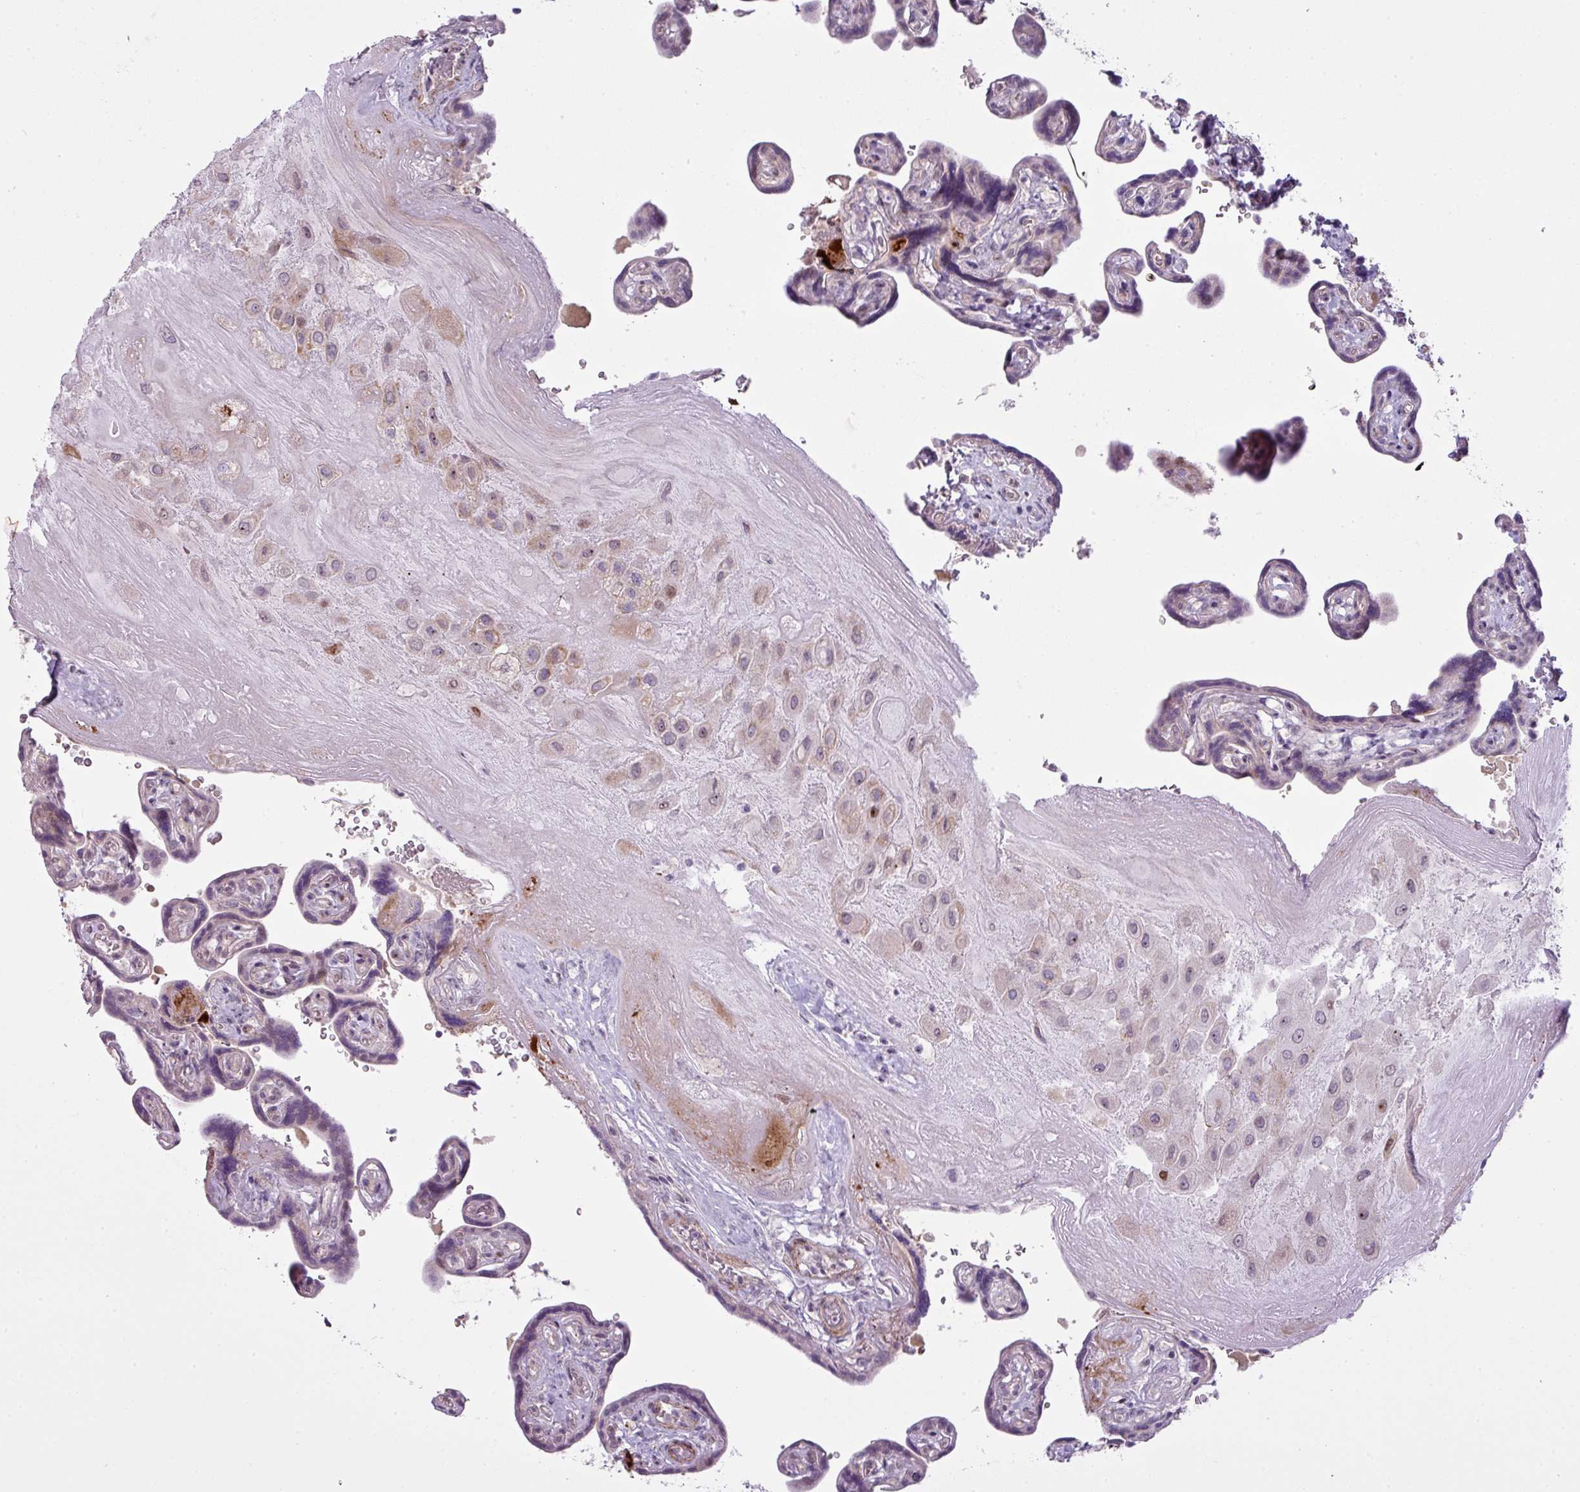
{"staining": {"intensity": "moderate", "quantity": "<25%", "location": "nuclear"}, "tissue": "placenta", "cell_type": "Decidual cells", "image_type": "normal", "snomed": [{"axis": "morphology", "description": "Normal tissue, NOS"}, {"axis": "topography", "description": "Placenta"}], "caption": "Approximately <25% of decidual cells in normal placenta demonstrate moderate nuclear protein staining as visualized by brown immunohistochemical staining.", "gene": "ZNF688", "patient": {"sex": "female", "age": 32}}